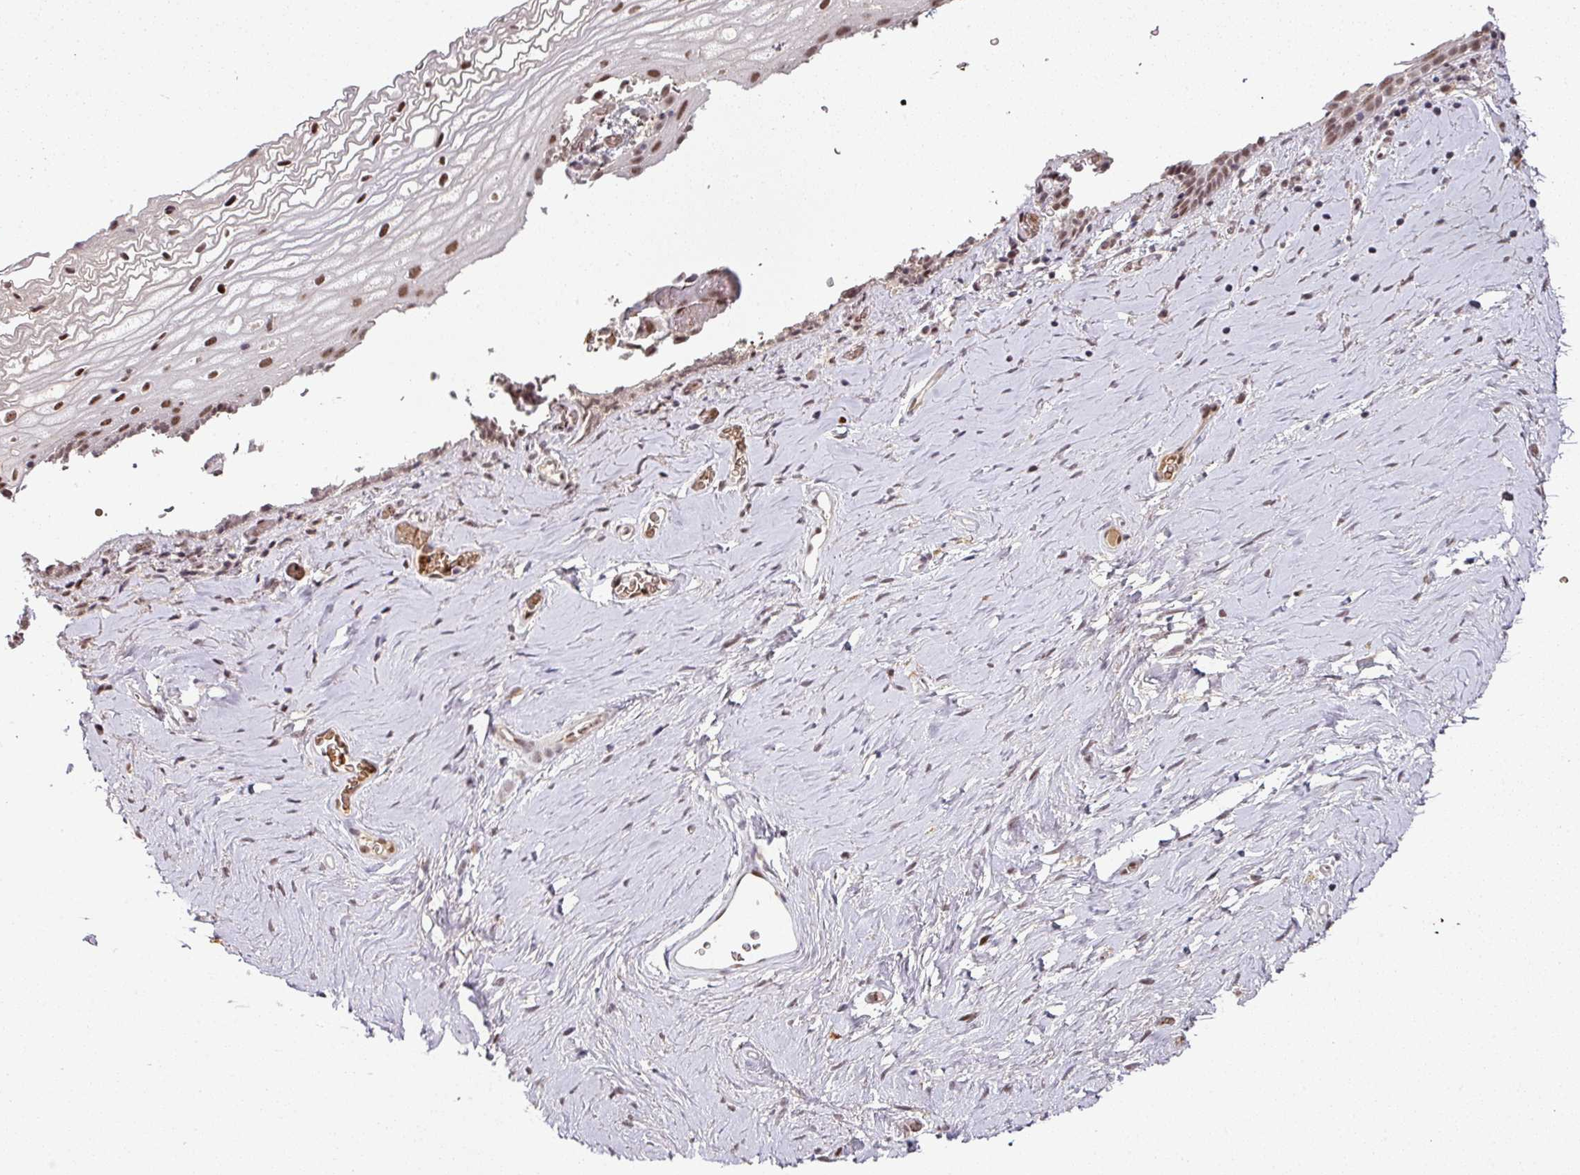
{"staining": {"intensity": "moderate", "quantity": ">75%", "location": "cytoplasmic/membranous,nuclear"}, "tissue": "vagina", "cell_type": "Squamous epithelial cells", "image_type": "normal", "snomed": [{"axis": "morphology", "description": "Normal tissue, NOS"}, {"axis": "morphology", "description": "Adenocarcinoma, NOS"}, {"axis": "topography", "description": "Rectum"}, {"axis": "topography", "description": "Vagina"}, {"axis": "topography", "description": "Peripheral nerve tissue"}], "caption": "Immunohistochemical staining of unremarkable vagina demonstrates medium levels of moderate cytoplasmic/membranous,nuclear staining in about >75% of squamous epithelial cells. Immunohistochemistry stains the protein in brown and the nuclei are stained blue.", "gene": "NEIL1", "patient": {"sex": "female", "age": 71}}